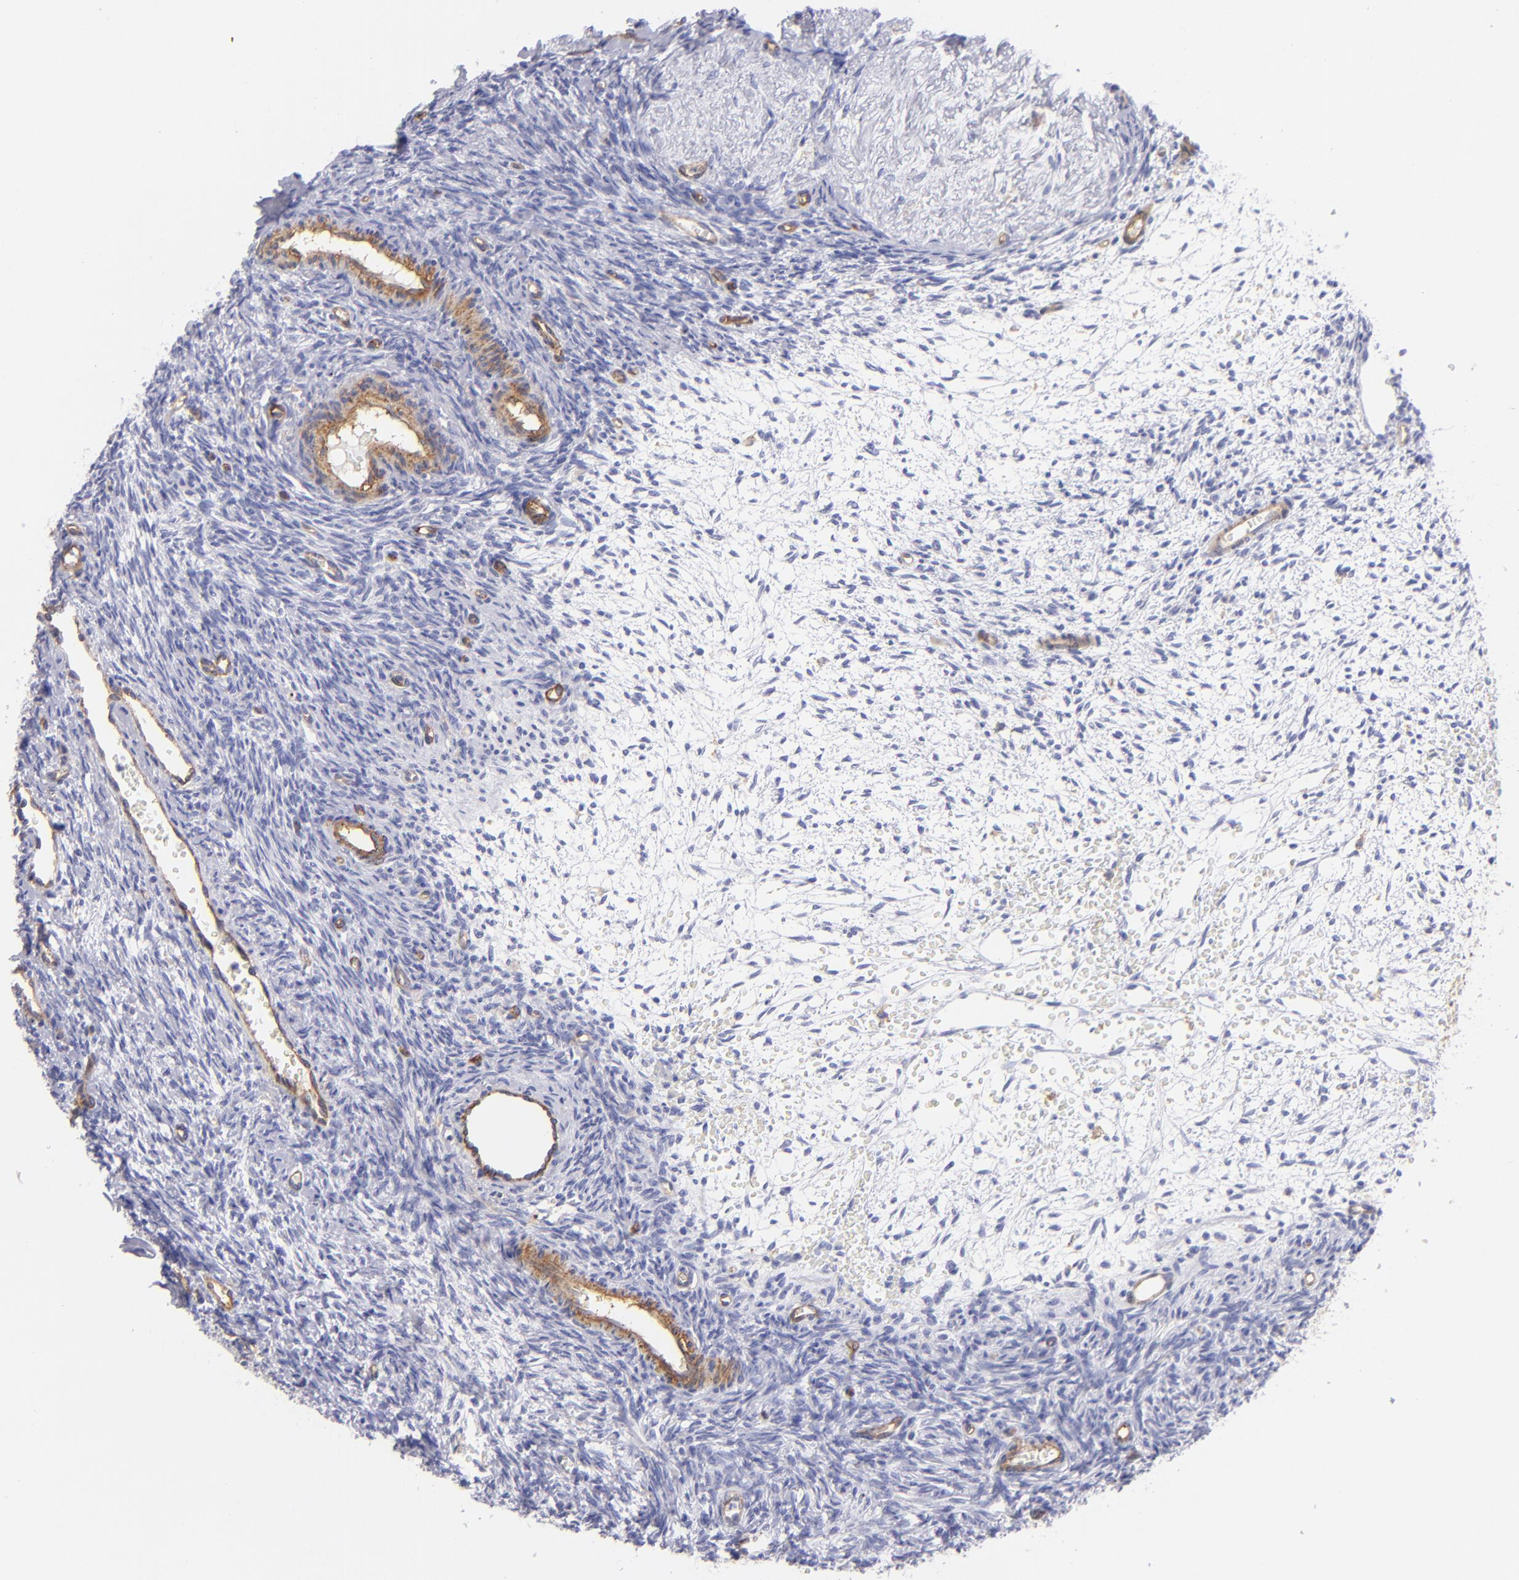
{"staining": {"intensity": "negative", "quantity": "none", "location": "none"}, "tissue": "ovary", "cell_type": "Follicle cells", "image_type": "normal", "snomed": [{"axis": "morphology", "description": "Normal tissue, NOS"}, {"axis": "topography", "description": "Ovary"}], "caption": "IHC photomicrograph of unremarkable ovary stained for a protein (brown), which displays no positivity in follicle cells. (Brightfield microscopy of DAB immunohistochemistry at high magnification).", "gene": "ENTPD1", "patient": {"sex": "female", "age": 39}}